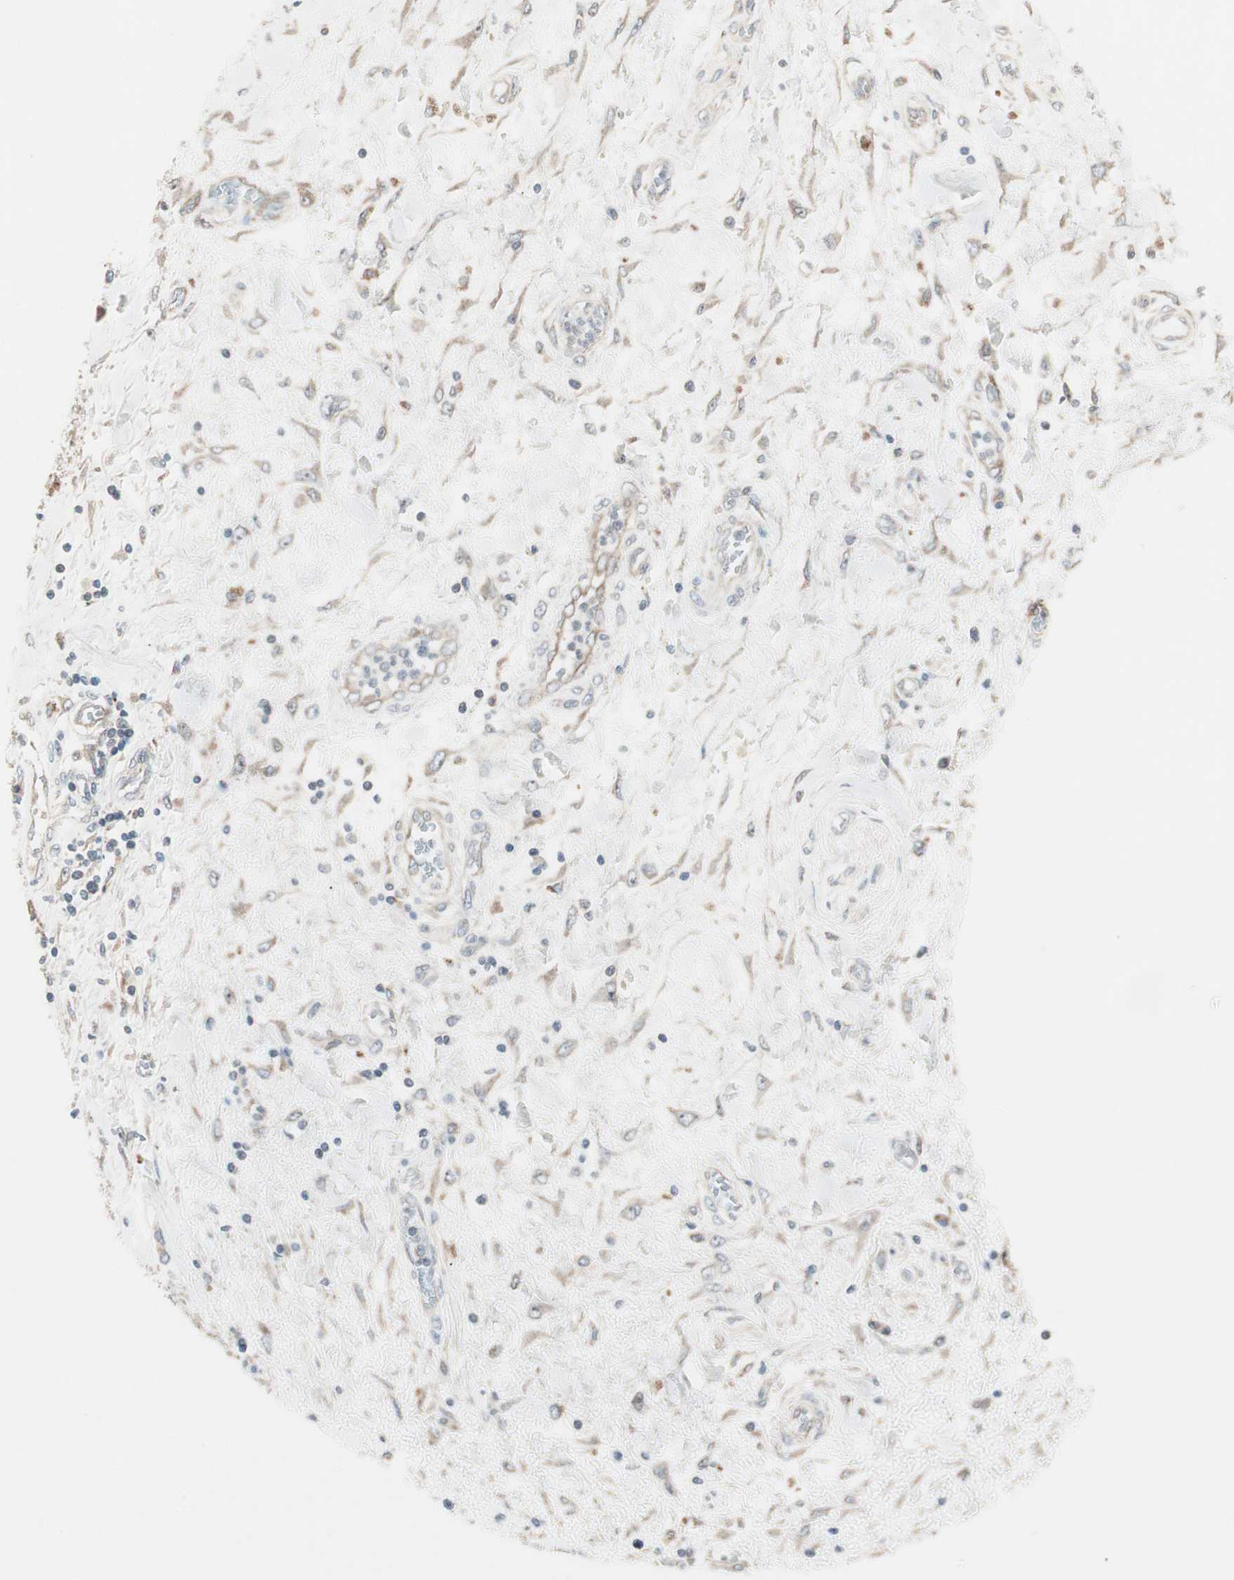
{"staining": {"intensity": "weak", "quantity": ">75%", "location": "cytoplasmic/membranous"}, "tissue": "pancreatic cancer", "cell_type": "Tumor cells", "image_type": "cancer", "snomed": [{"axis": "morphology", "description": "Adenocarcinoma, NOS"}, {"axis": "topography", "description": "Pancreas"}], "caption": "A micrograph of pancreatic adenocarcinoma stained for a protein demonstrates weak cytoplasmic/membranous brown staining in tumor cells. (brown staining indicates protein expression, while blue staining denotes nuclei).", "gene": "CCL14", "patient": {"sex": "female", "age": 70}}